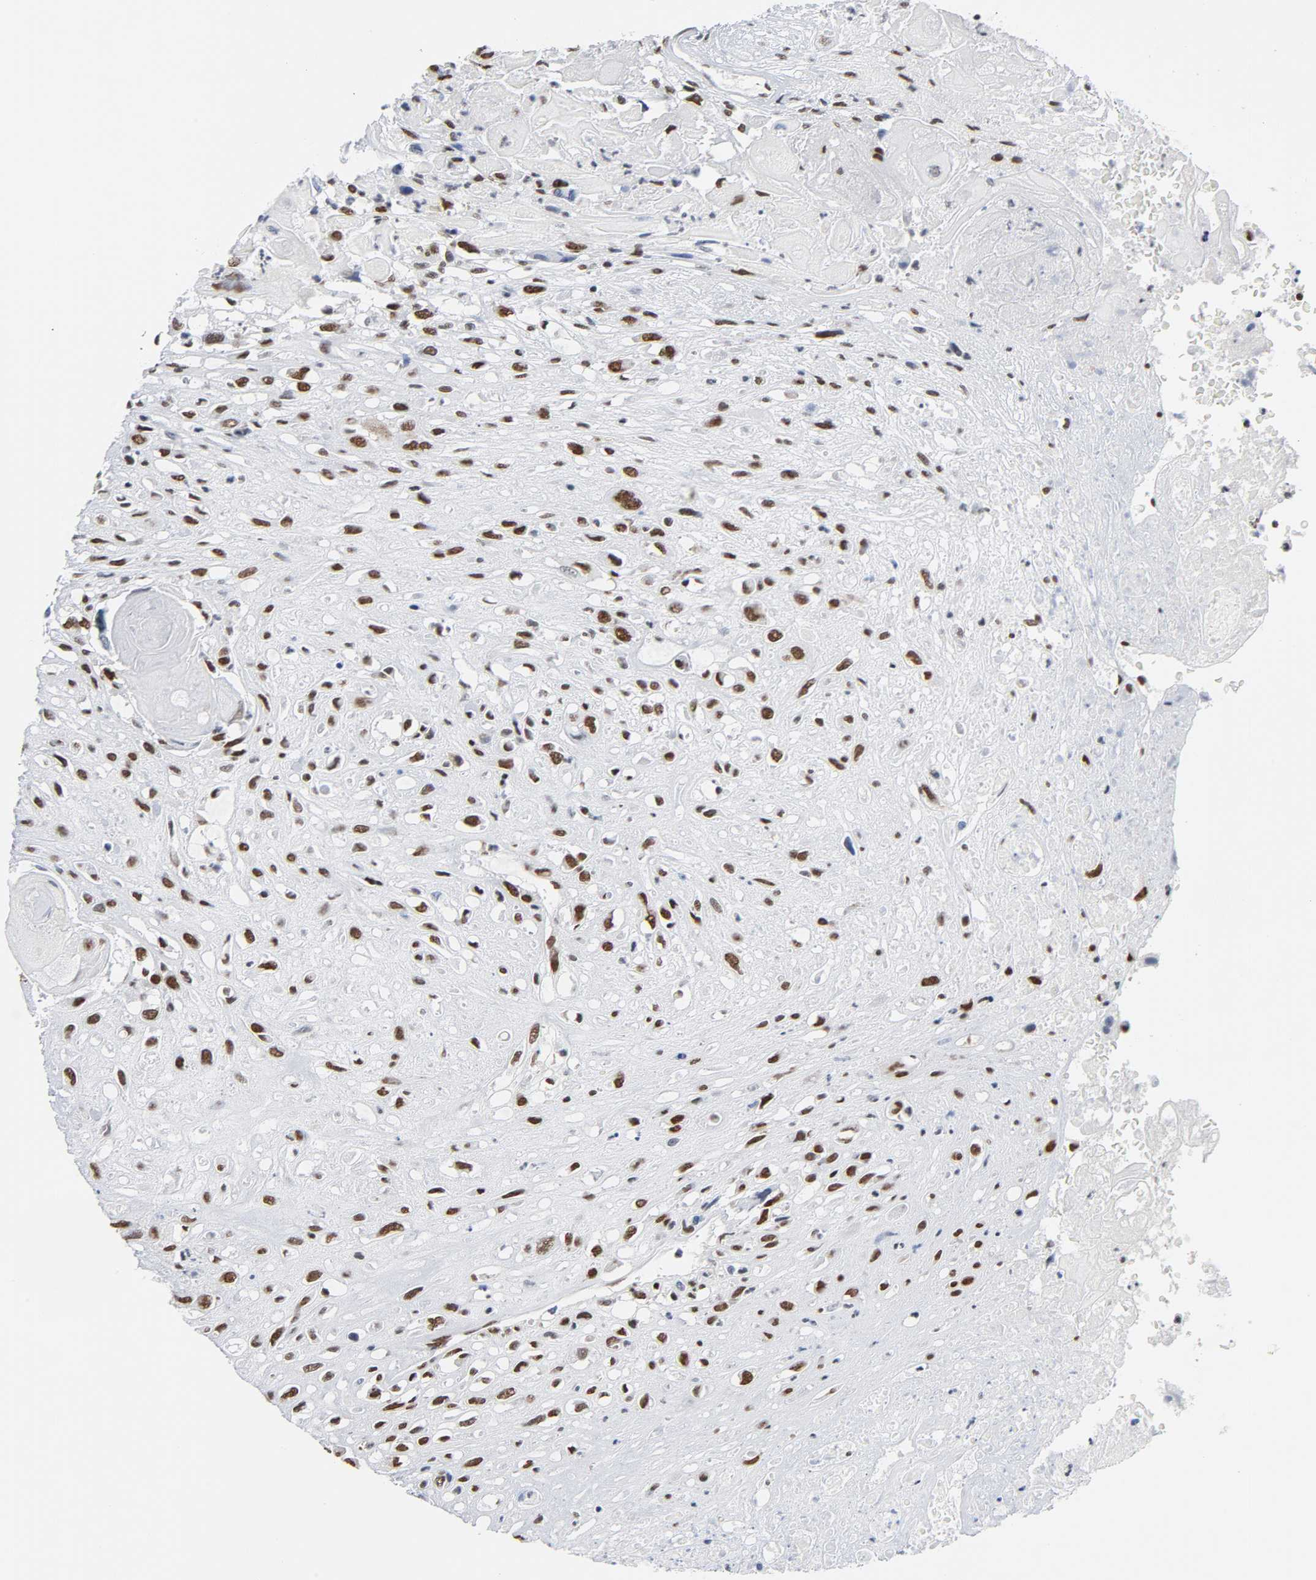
{"staining": {"intensity": "strong", "quantity": ">75%", "location": "nuclear"}, "tissue": "head and neck cancer", "cell_type": "Tumor cells", "image_type": "cancer", "snomed": [{"axis": "morphology", "description": "Necrosis, NOS"}, {"axis": "morphology", "description": "Neoplasm, malignant, NOS"}, {"axis": "topography", "description": "Salivary gland"}, {"axis": "topography", "description": "Head-Neck"}], "caption": "Immunohistochemical staining of head and neck cancer shows high levels of strong nuclear protein positivity in approximately >75% of tumor cells. (brown staining indicates protein expression, while blue staining denotes nuclei).", "gene": "CSTF2", "patient": {"sex": "male", "age": 43}}